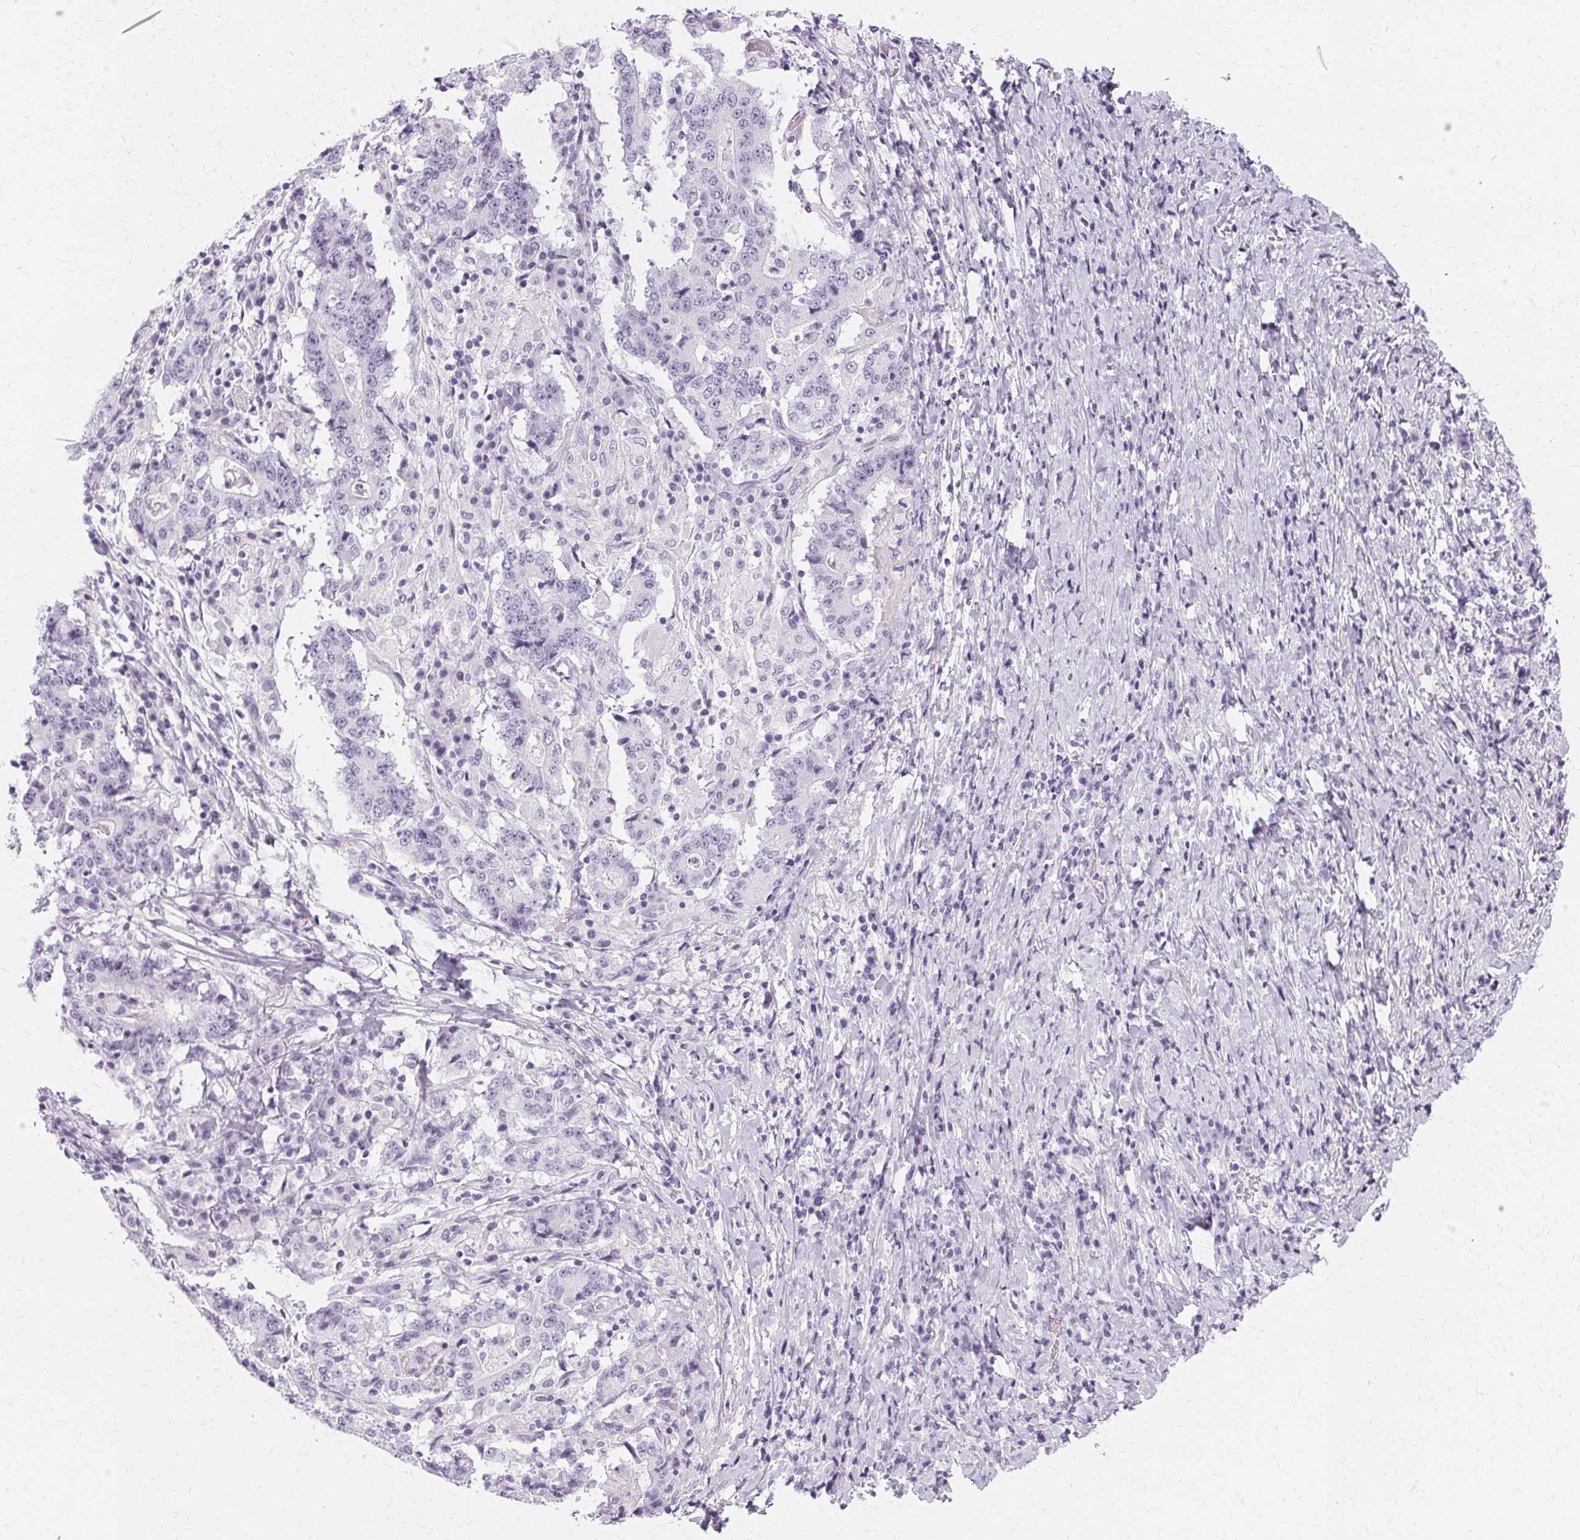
{"staining": {"intensity": "negative", "quantity": "none", "location": "none"}, "tissue": "stomach cancer", "cell_type": "Tumor cells", "image_type": "cancer", "snomed": [{"axis": "morphology", "description": "Normal tissue, NOS"}, {"axis": "morphology", "description": "Adenocarcinoma, NOS"}, {"axis": "topography", "description": "Stomach, upper"}, {"axis": "topography", "description": "Stomach"}], "caption": "High magnification brightfield microscopy of adenocarcinoma (stomach) stained with DAB (3,3'-diaminobenzidine) (brown) and counterstained with hematoxylin (blue): tumor cells show no significant expression. (Stains: DAB (3,3'-diaminobenzidine) immunohistochemistry (IHC) with hematoxylin counter stain, Microscopy: brightfield microscopy at high magnification).", "gene": "KRT6C", "patient": {"sex": "male", "age": 59}}